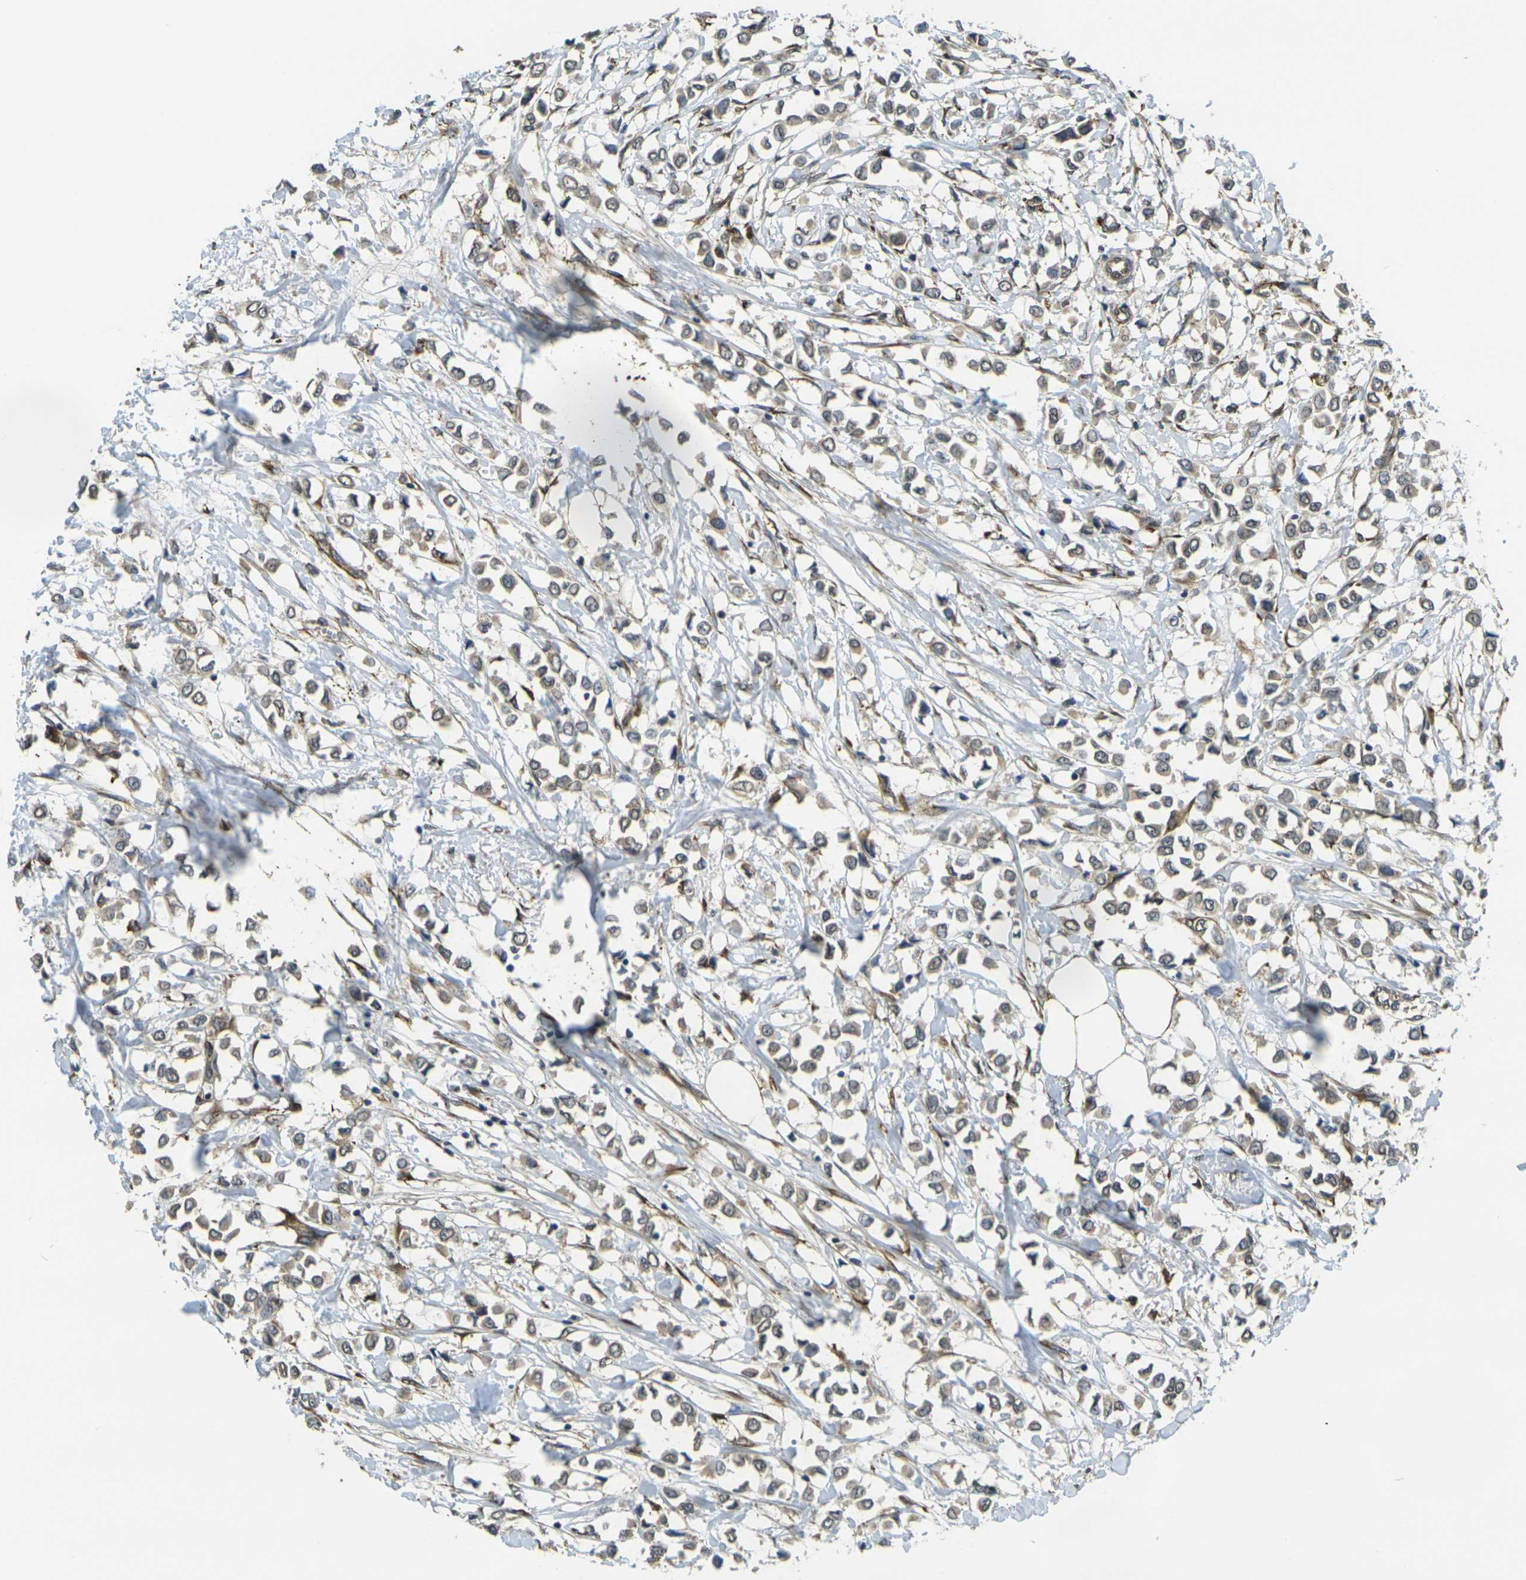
{"staining": {"intensity": "weak", "quantity": "25%-75%", "location": "cytoplasmic/membranous"}, "tissue": "breast cancer", "cell_type": "Tumor cells", "image_type": "cancer", "snomed": [{"axis": "morphology", "description": "Lobular carcinoma"}, {"axis": "topography", "description": "Breast"}], "caption": "Brown immunohistochemical staining in breast cancer demonstrates weak cytoplasmic/membranous expression in about 25%-75% of tumor cells.", "gene": "FUT11", "patient": {"sex": "female", "age": 51}}